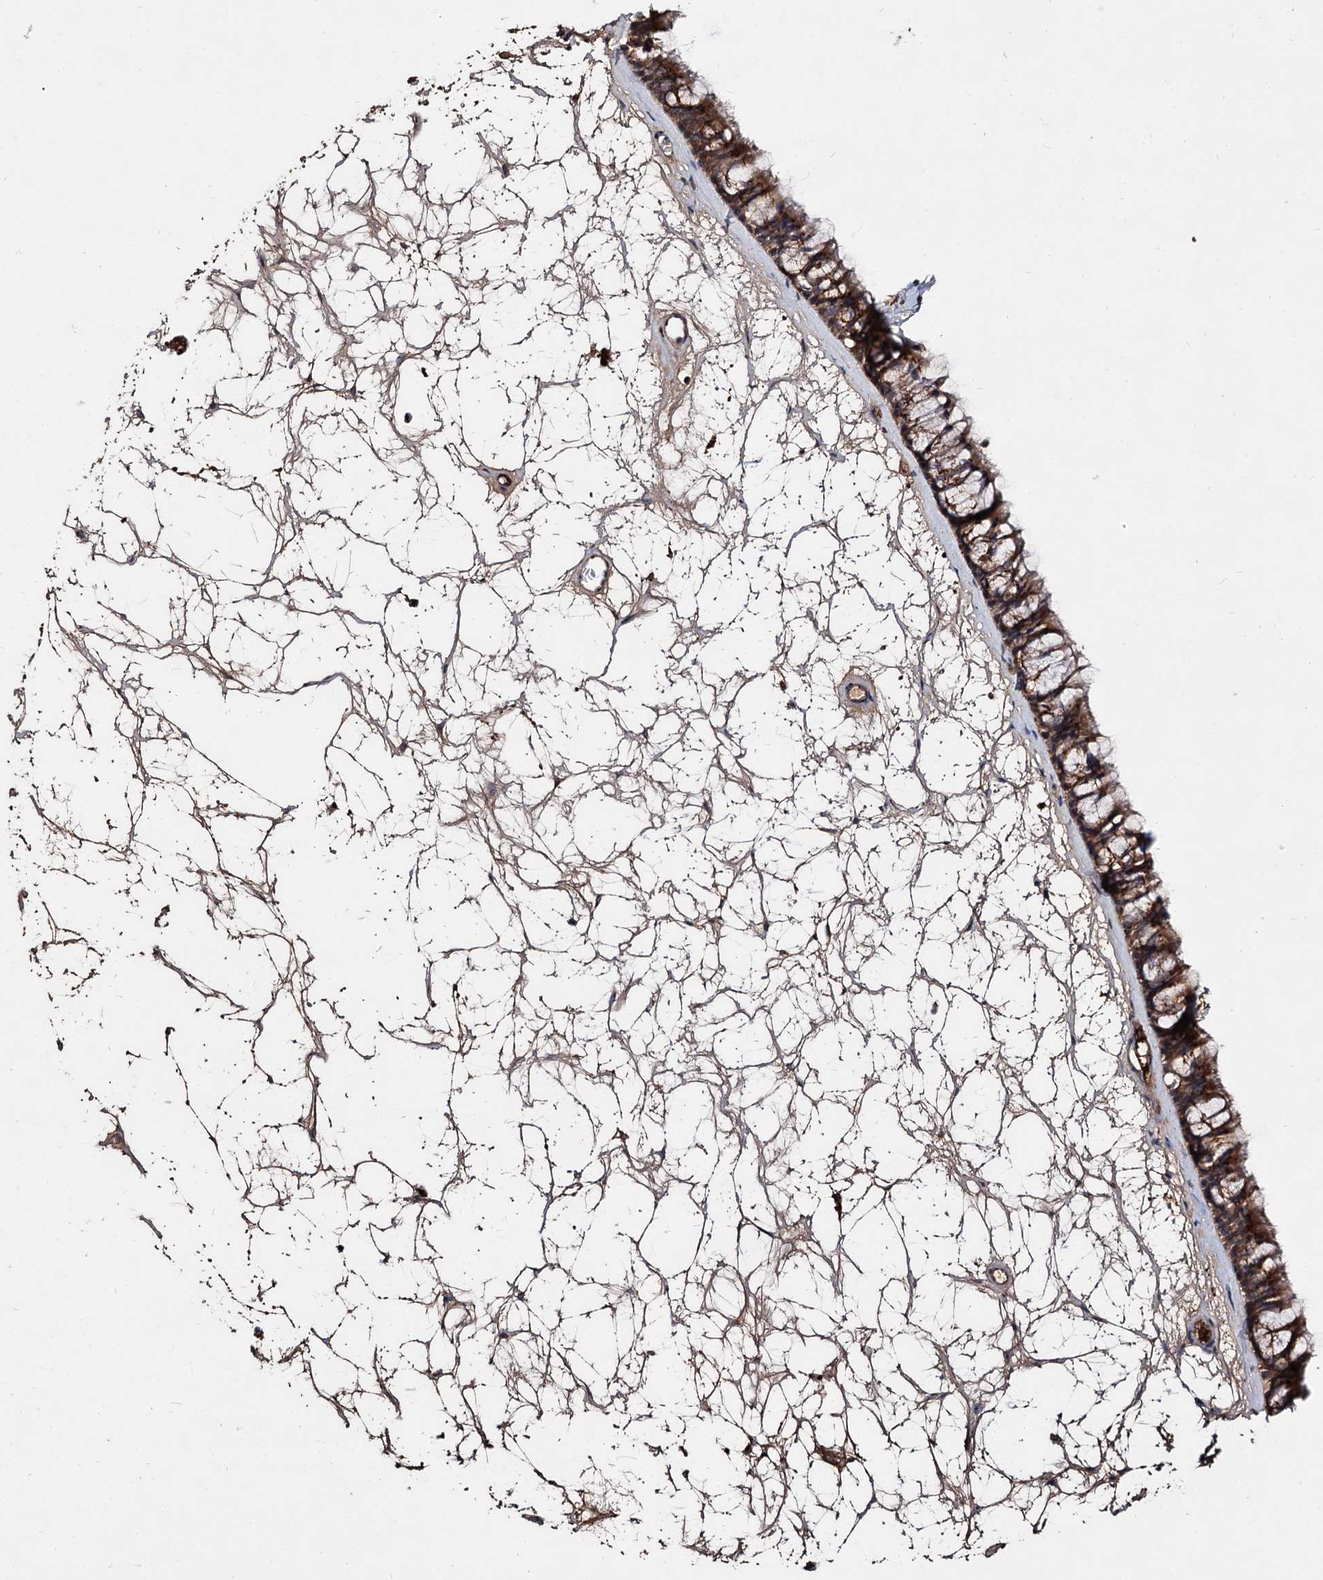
{"staining": {"intensity": "strong", "quantity": ">75%", "location": "cytoplasmic/membranous"}, "tissue": "nasopharynx", "cell_type": "Respiratory epithelial cells", "image_type": "normal", "snomed": [{"axis": "morphology", "description": "Normal tissue, NOS"}, {"axis": "topography", "description": "Nasopharynx"}], "caption": "Strong cytoplasmic/membranous expression for a protein is seen in about >75% of respiratory epithelial cells of benign nasopharynx using immunohistochemistry.", "gene": "ARFIP2", "patient": {"sex": "male", "age": 64}}